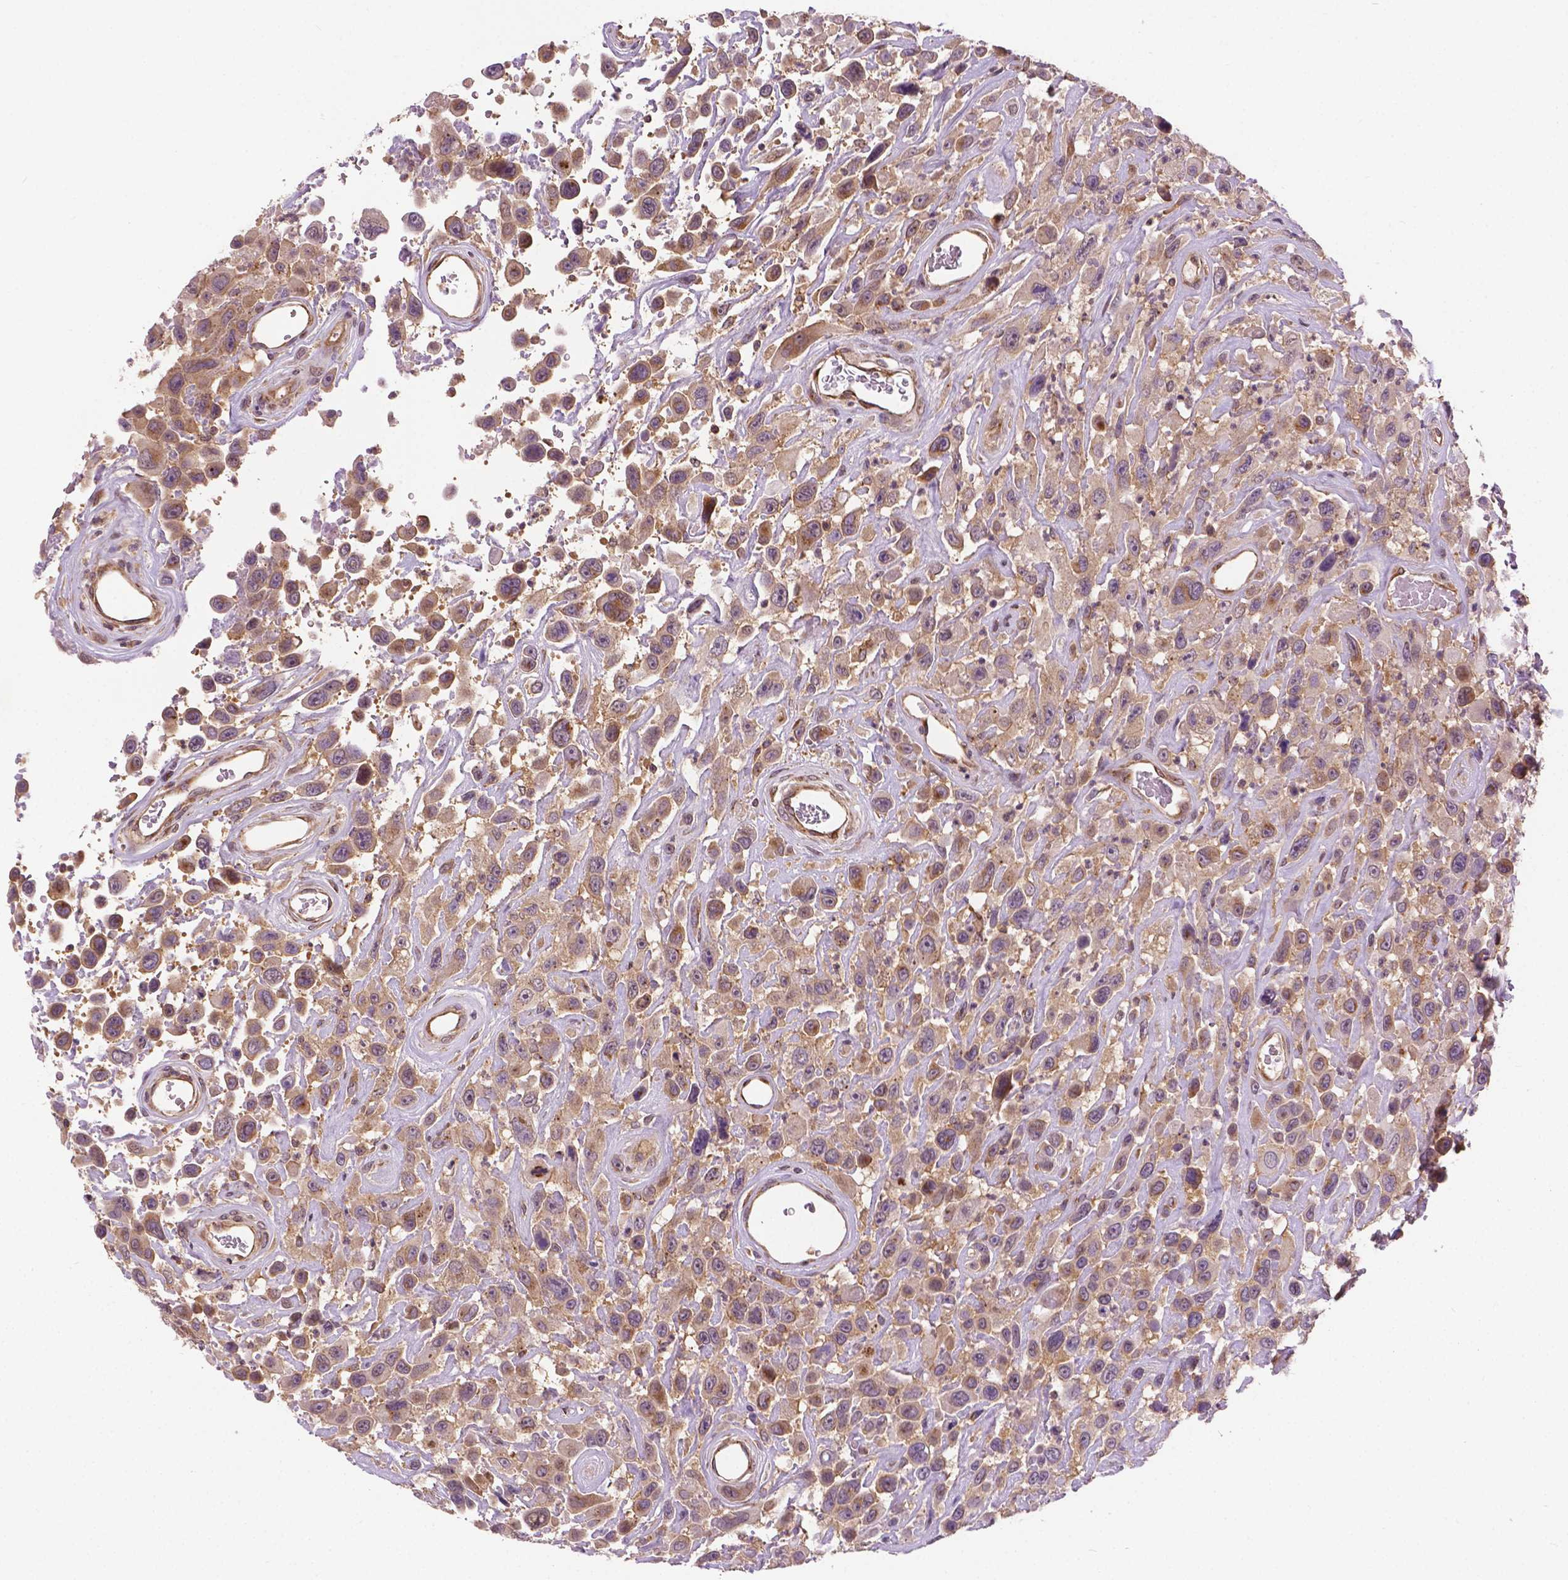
{"staining": {"intensity": "weak", "quantity": ">75%", "location": "cytoplasmic/membranous"}, "tissue": "urothelial cancer", "cell_type": "Tumor cells", "image_type": "cancer", "snomed": [{"axis": "morphology", "description": "Urothelial carcinoma, High grade"}, {"axis": "topography", "description": "Urinary bladder"}], "caption": "Immunohistochemical staining of high-grade urothelial carcinoma shows low levels of weak cytoplasmic/membranous protein staining in about >75% of tumor cells.", "gene": "MZT1", "patient": {"sex": "male", "age": 53}}